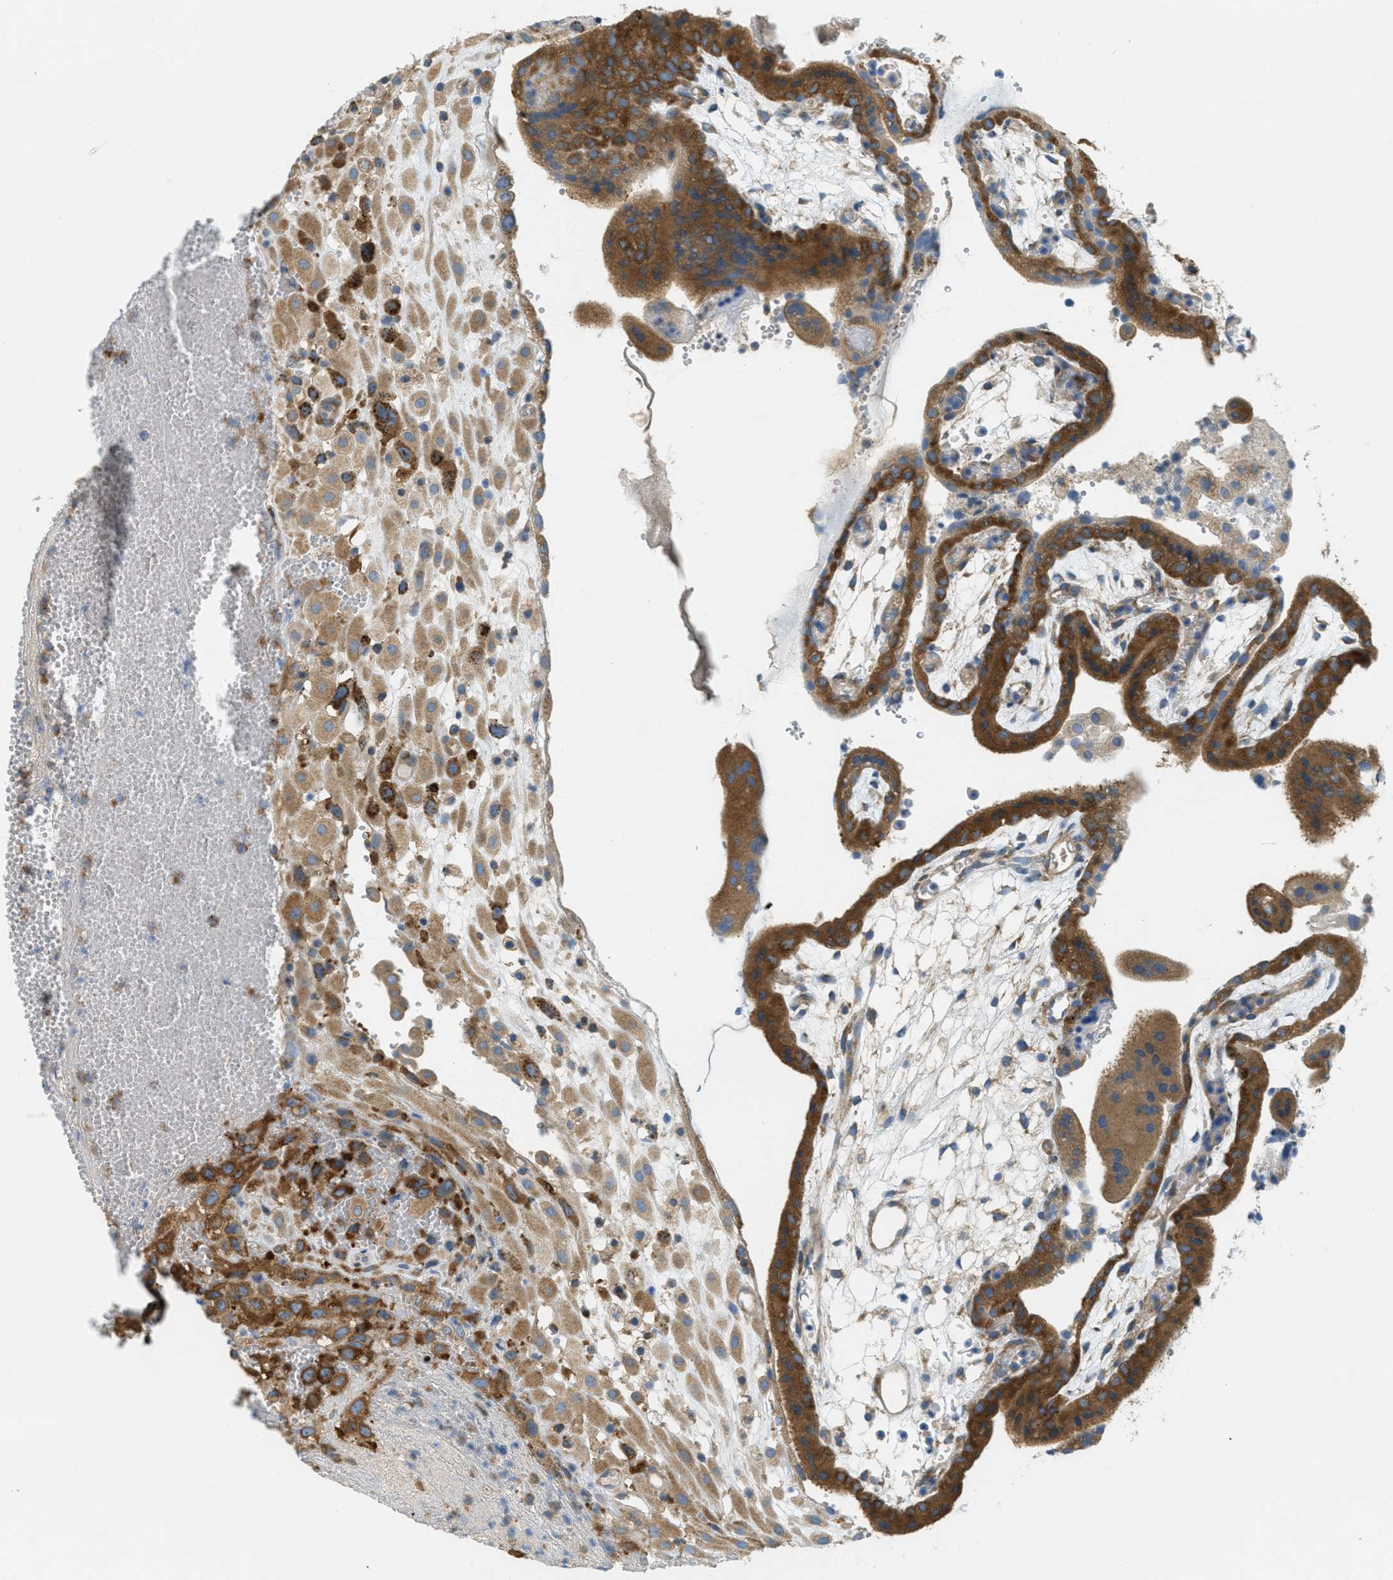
{"staining": {"intensity": "moderate", "quantity": ">75%", "location": "cytoplasmic/membranous"}, "tissue": "placenta", "cell_type": "Decidual cells", "image_type": "normal", "snomed": [{"axis": "morphology", "description": "Normal tissue, NOS"}, {"axis": "topography", "description": "Placenta"}], "caption": "The micrograph reveals immunohistochemical staining of unremarkable placenta. There is moderate cytoplasmic/membranous expression is appreciated in approximately >75% of decidual cells. Using DAB (3,3'-diaminobenzidine) (brown) and hematoxylin (blue) stains, captured at high magnification using brightfield microscopy.", "gene": "ABCF1", "patient": {"sex": "female", "age": 18}}